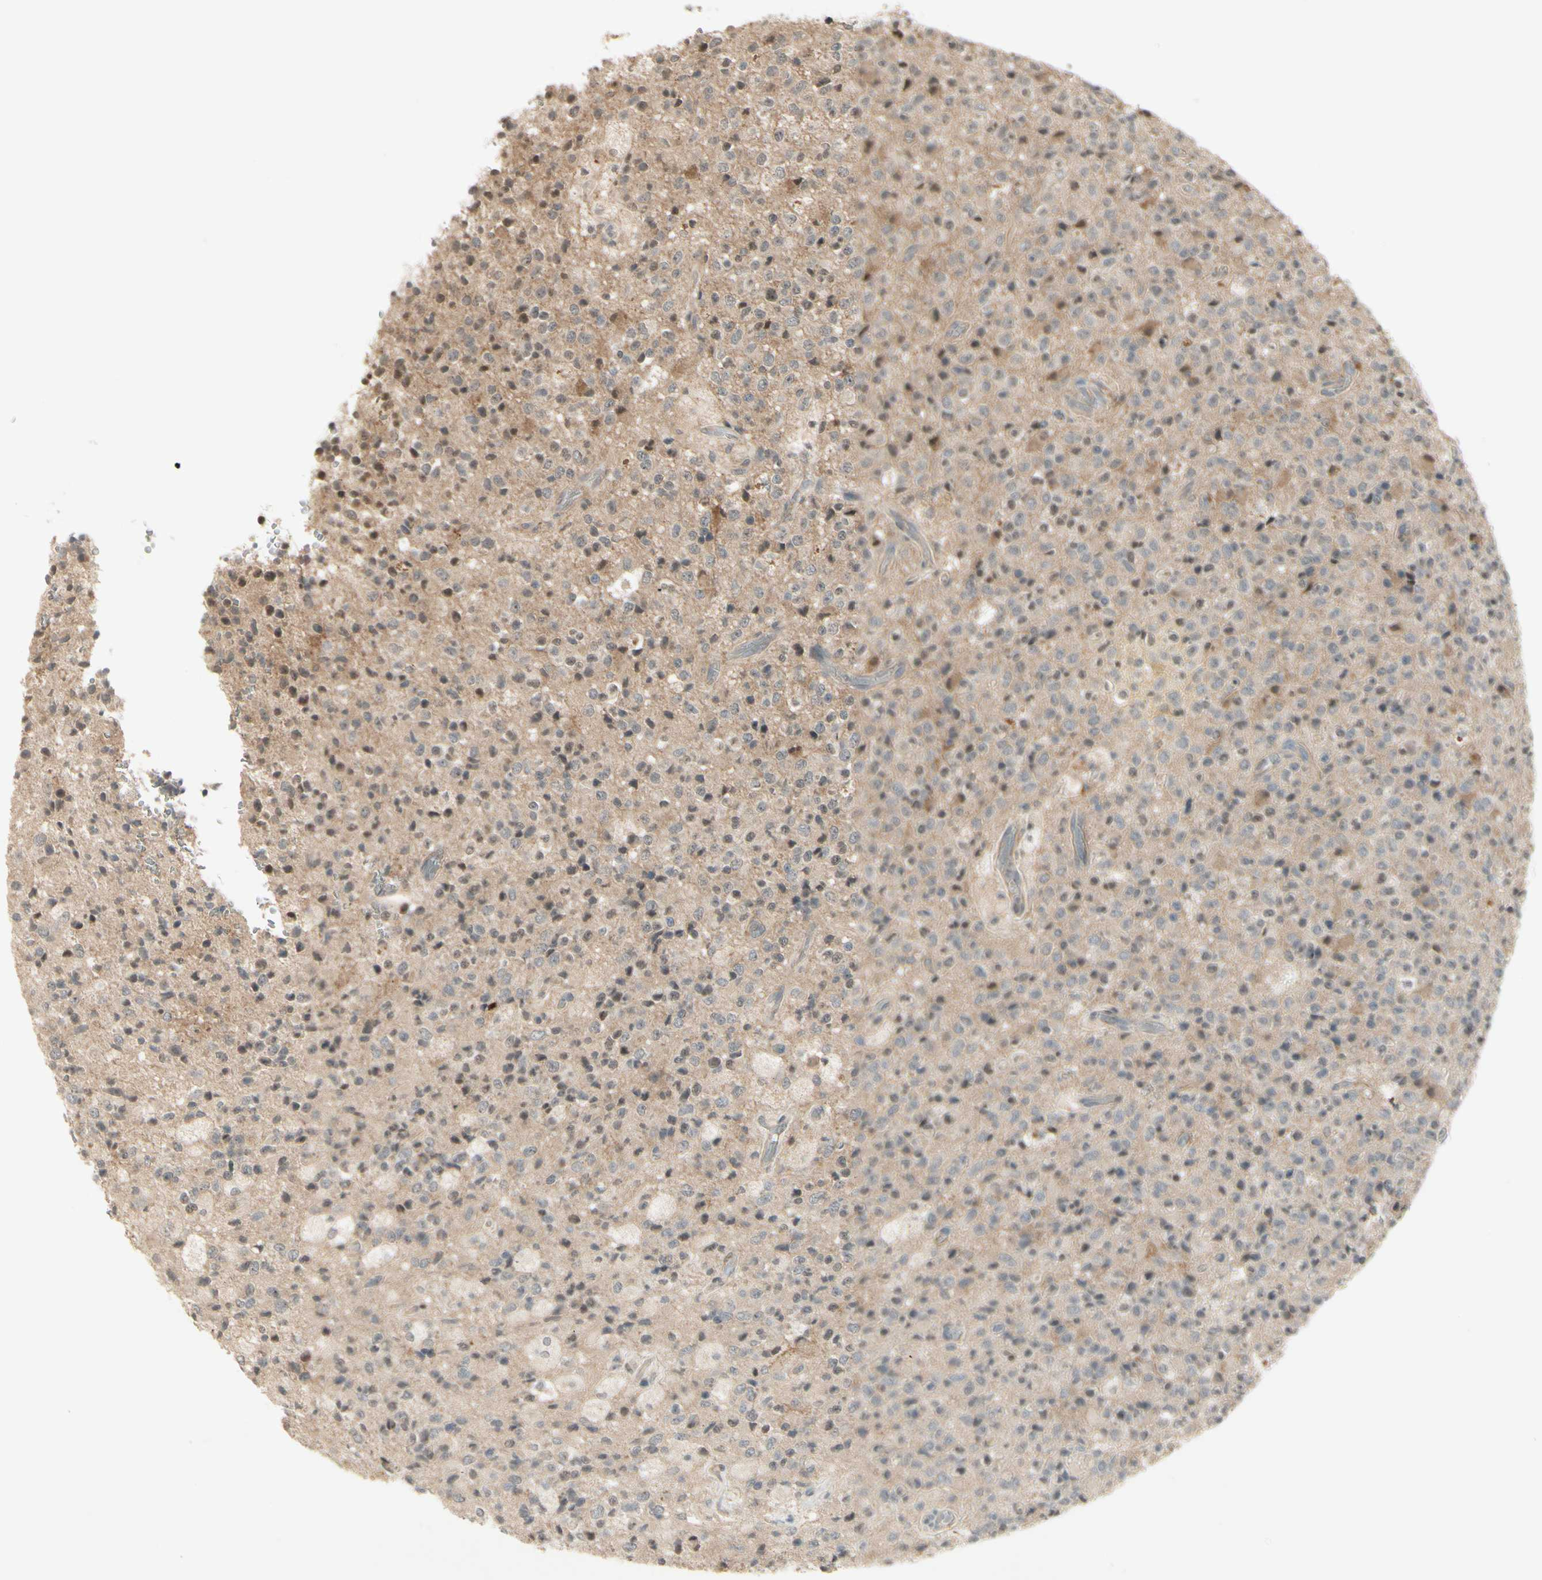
{"staining": {"intensity": "moderate", "quantity": "<25%", "location": "nuclear"}, "tissue": "glioma", "cell_type": "Tumor cells", "image_type": "cancer", "snomed": [{"axis": "morphology", "description": "Glioma, malignant, High grade"}, {"axis": "topography", "description": "pancreas cauda"}], "caption": "Brown immunohistochemical staining in human malignant glioma (high-grade) exhibits moderate nuclear staining in about <25% of tumor cells.", "gene": "FHDC1", "patient": {"sex": "male", "age": 60}}